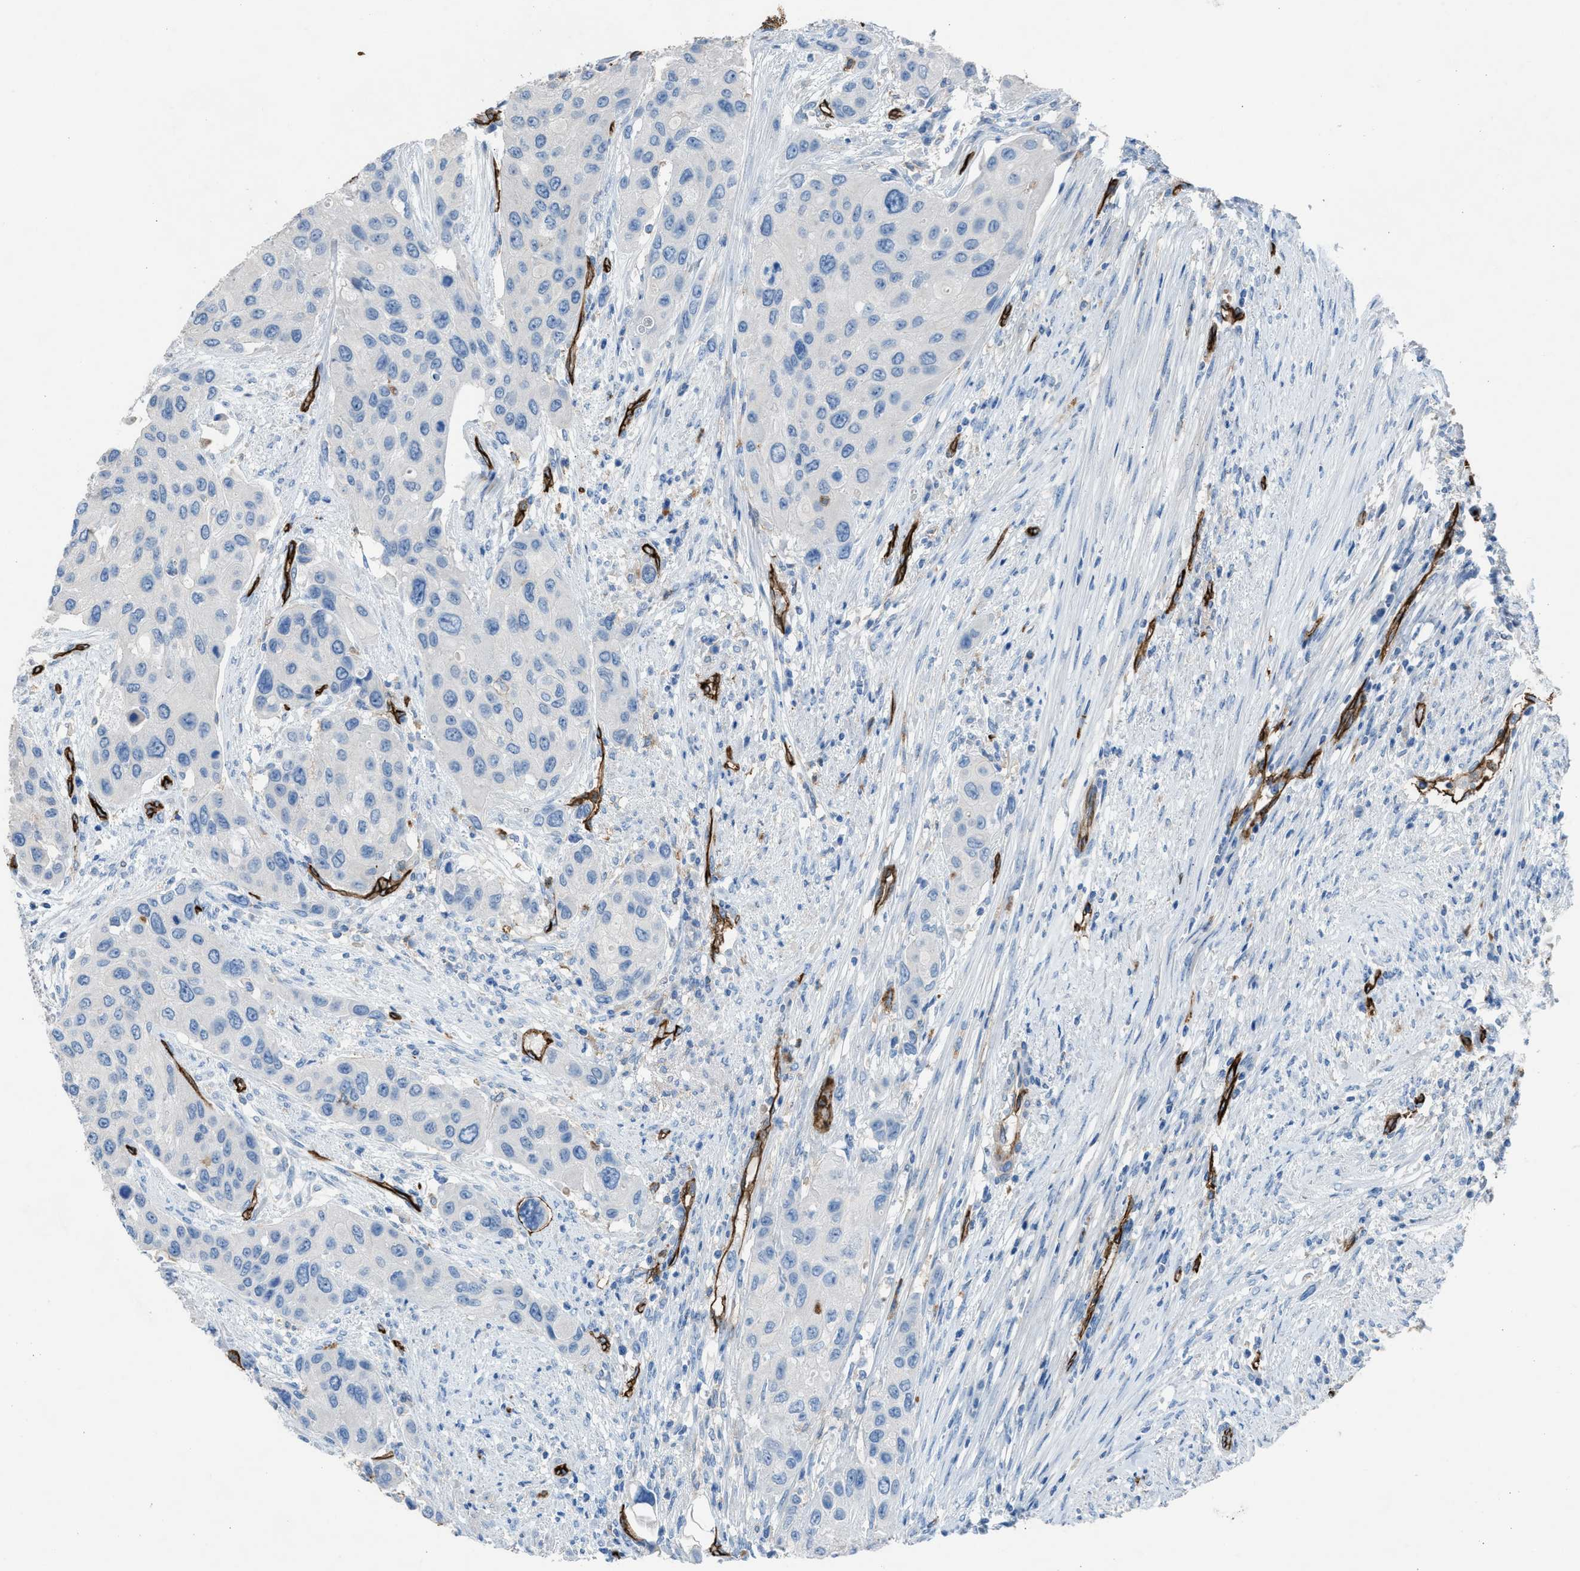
{"staining": {"intensity": "negative", "quantity": "none", "location": "none"}, "tissue": "urothelial cancer", "cell_type": "Tumor cells", "image_type": "cancer", "snomed": [{"axis": "morphology", "description": "Urothelial carcinoma, High grade"}, {"axis": "topography", "description": "Urinary bladder"}], "caption": "This photomicrograph is of urothelial cancer stained with immunohistochemistry (IHC) to label a protein in brown with the nuclei are counter-stained blue. There is no staining in tumor cells.", "gene": "DYSF", "patient": {"sex": "female", "age": 56}}